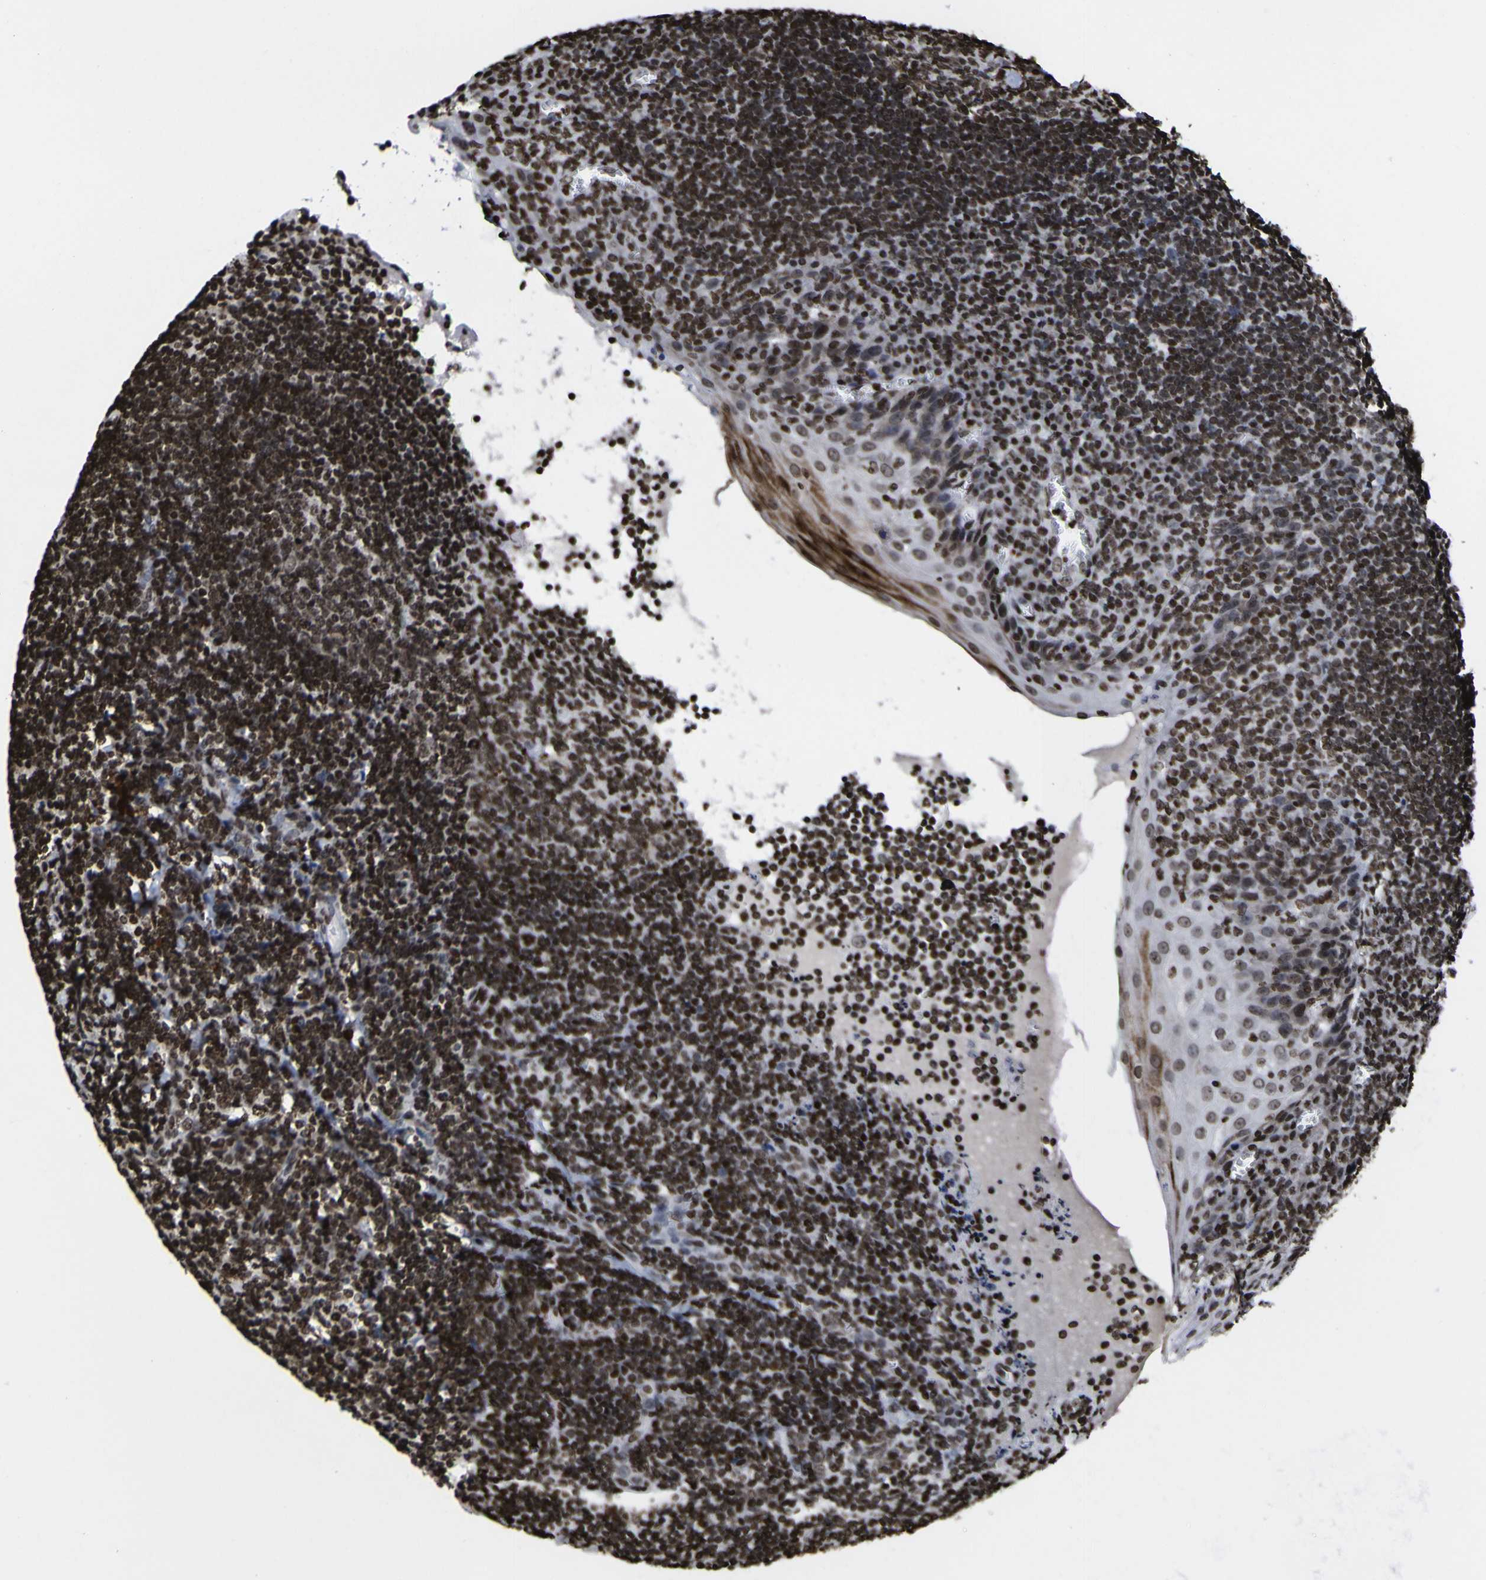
{"staining": {"intensity": "strong", "quantity": ">75%", "location": "nuclear"}, "tissue": "tonsil", "cell_type": "Germinal center cells", "image_type": "normal", "snomed": [{"axis": "morphology", "description": "Normal tissue, NOS"}, {"axis": "topography", "description": "Tonsil"}], "caption": "Tonsil stained for a protein reveals strong nuclear positivity in germinal center cells. Immunohistochemistry stains the protein of interest in brown and the nuclei are stained blue.", "gene": "PIAS1", "patient": {"sex": "male", "age": 37}}